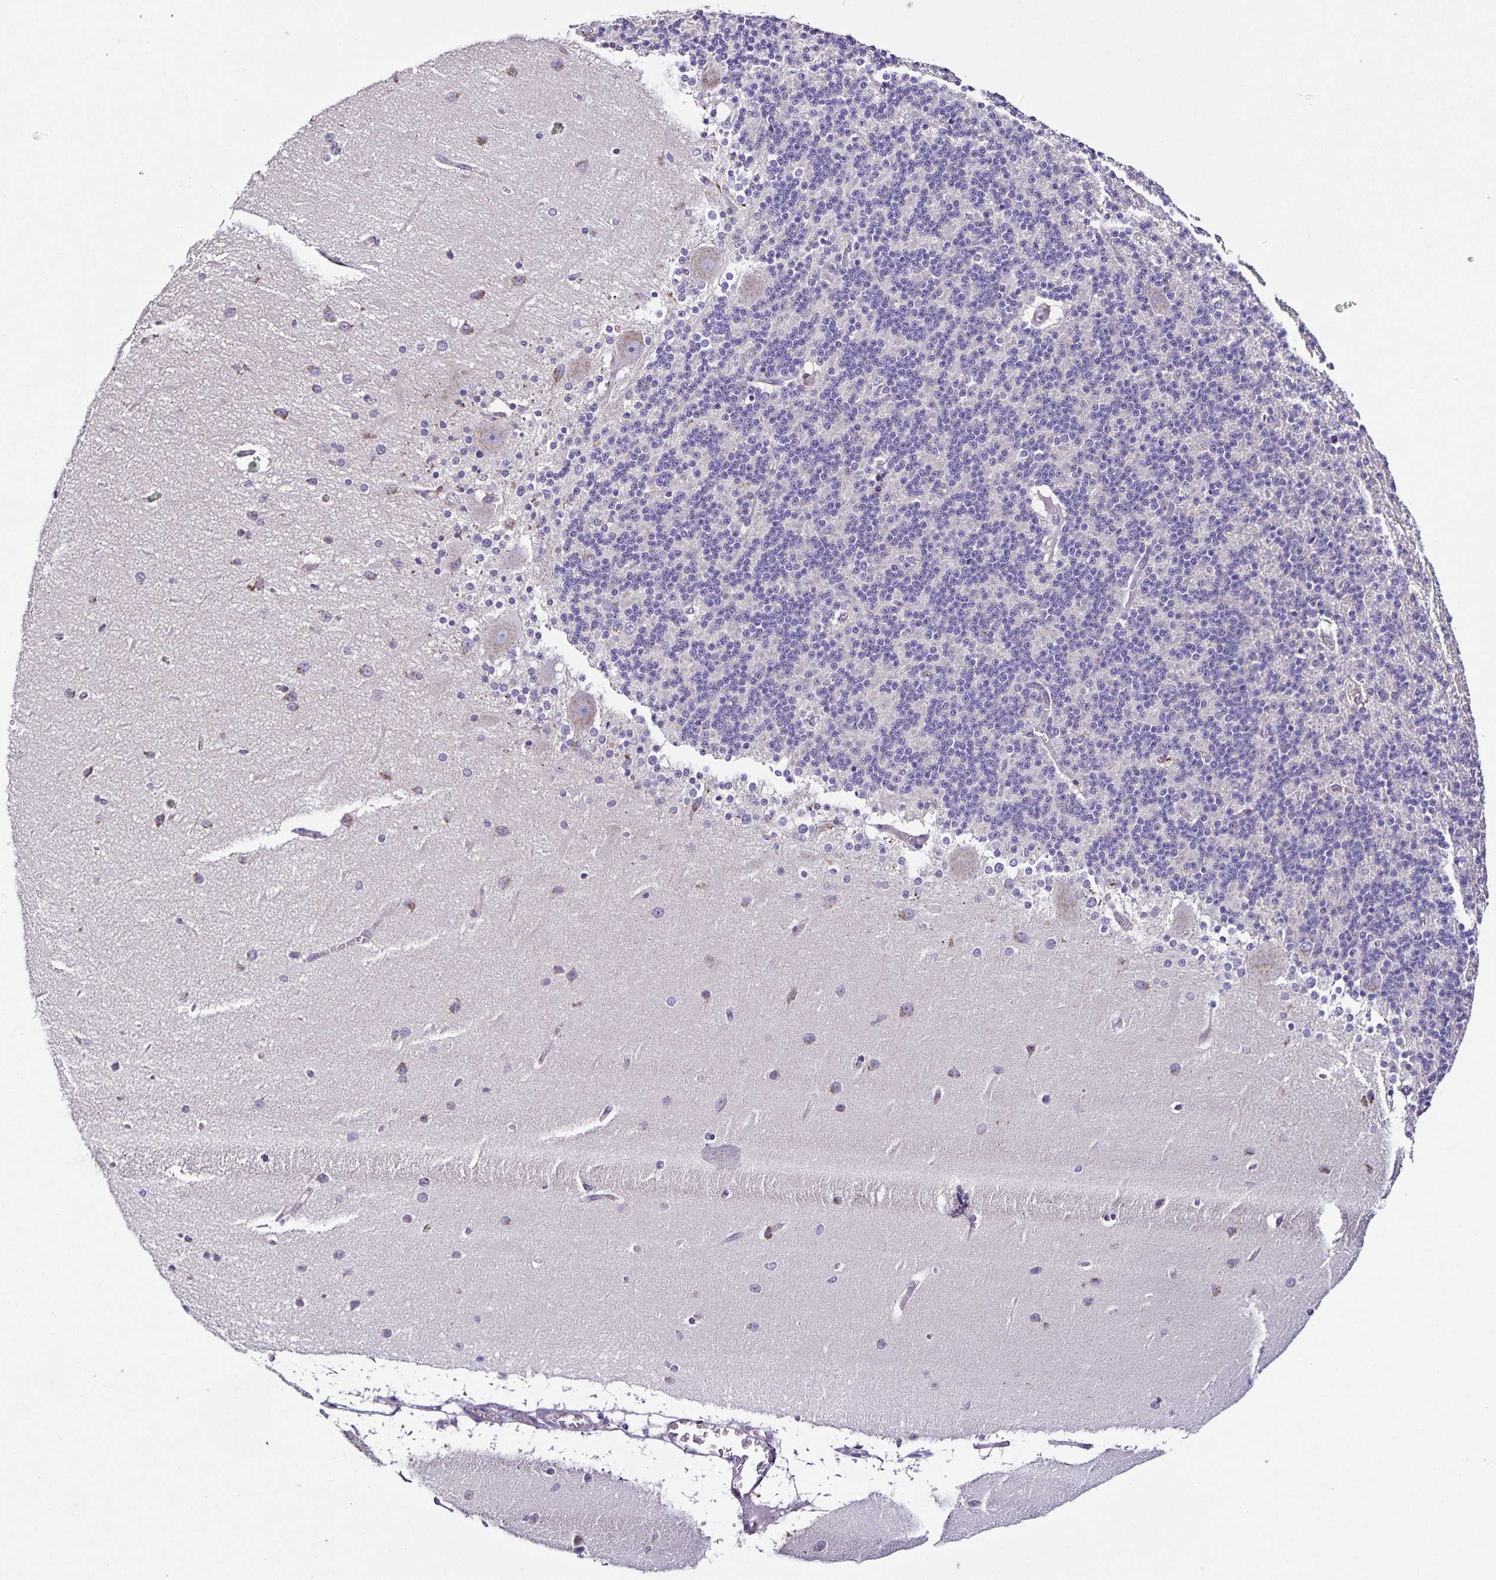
{"staining": {"intensity": "negative", "quantity": "none", "location": "none"}, "tissue": "cerebellum", "cell_type": "Cells in granular layer", "image_type": "normal", "snomed": [{"axis": "morphology", "description": "Normal tissue, NOS"}, {"axis": "topography", "description": "Cerebellum"}], "caption": "Immunohistochemistry of normal human cerebellum demonstrates no staining in cells in granular layer.", "gene": "RNFT2", "patient": {"sex": "female", "age": 54}}